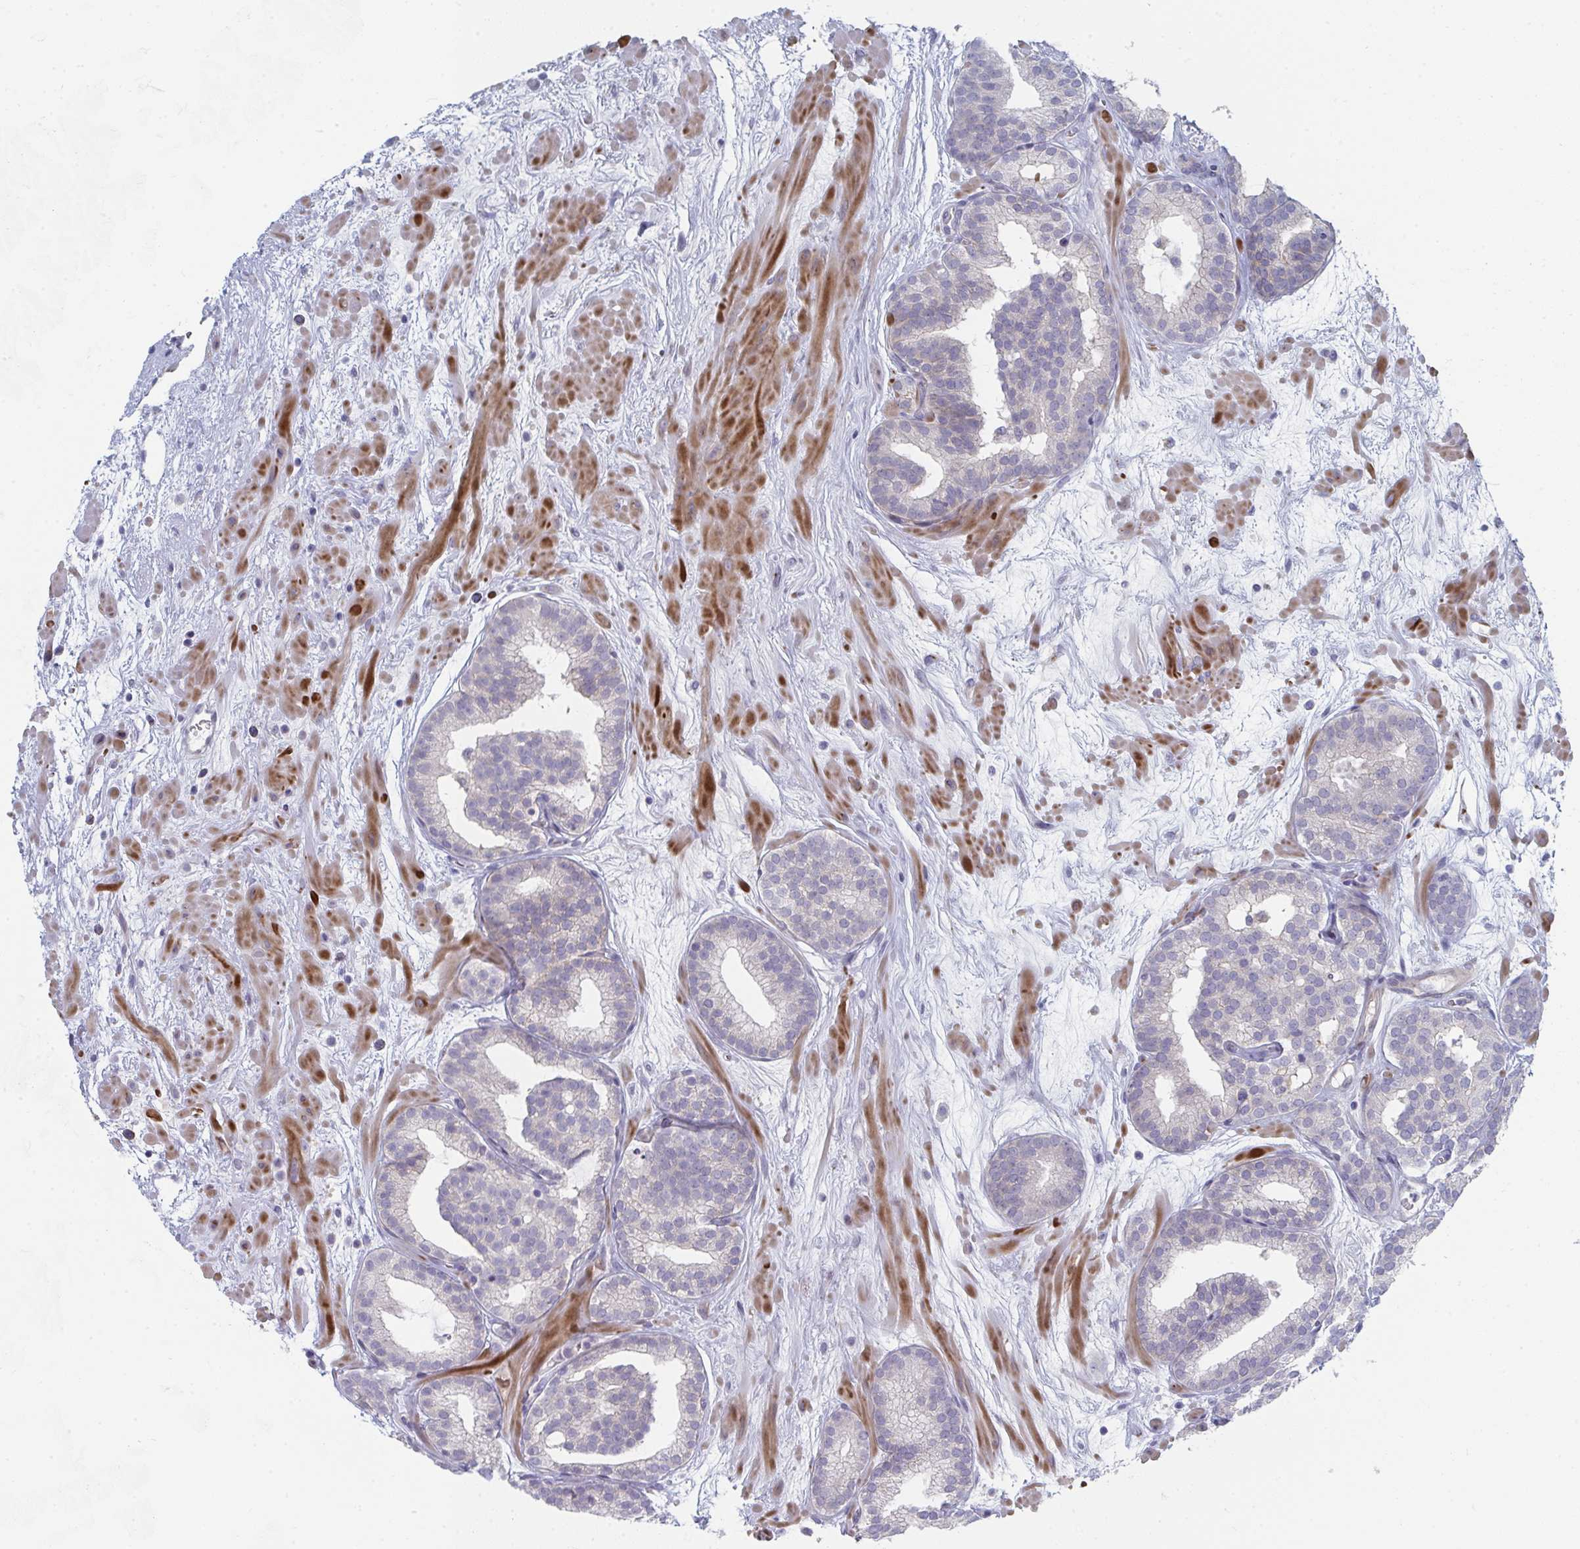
{"staining": {"intensity": "negative", "quantity": "none", "location": "none"}, "tissue": "prostate cancer", "cell_type": "Tumor cells", "image_type": "cancer", "snomed": [{"axis": "morphology", "description": "Adenocarcinoma, High grade"}, {"axis": "topography", "description": "Prostate"}], "caption": "Human prostate cancer (adenocarcinoma (high-grade)) stained for a protein using IHC reveals no expression in tumor cells.", "gene": "PSMG1", "patient": {"sex": "male", "age": 66}}